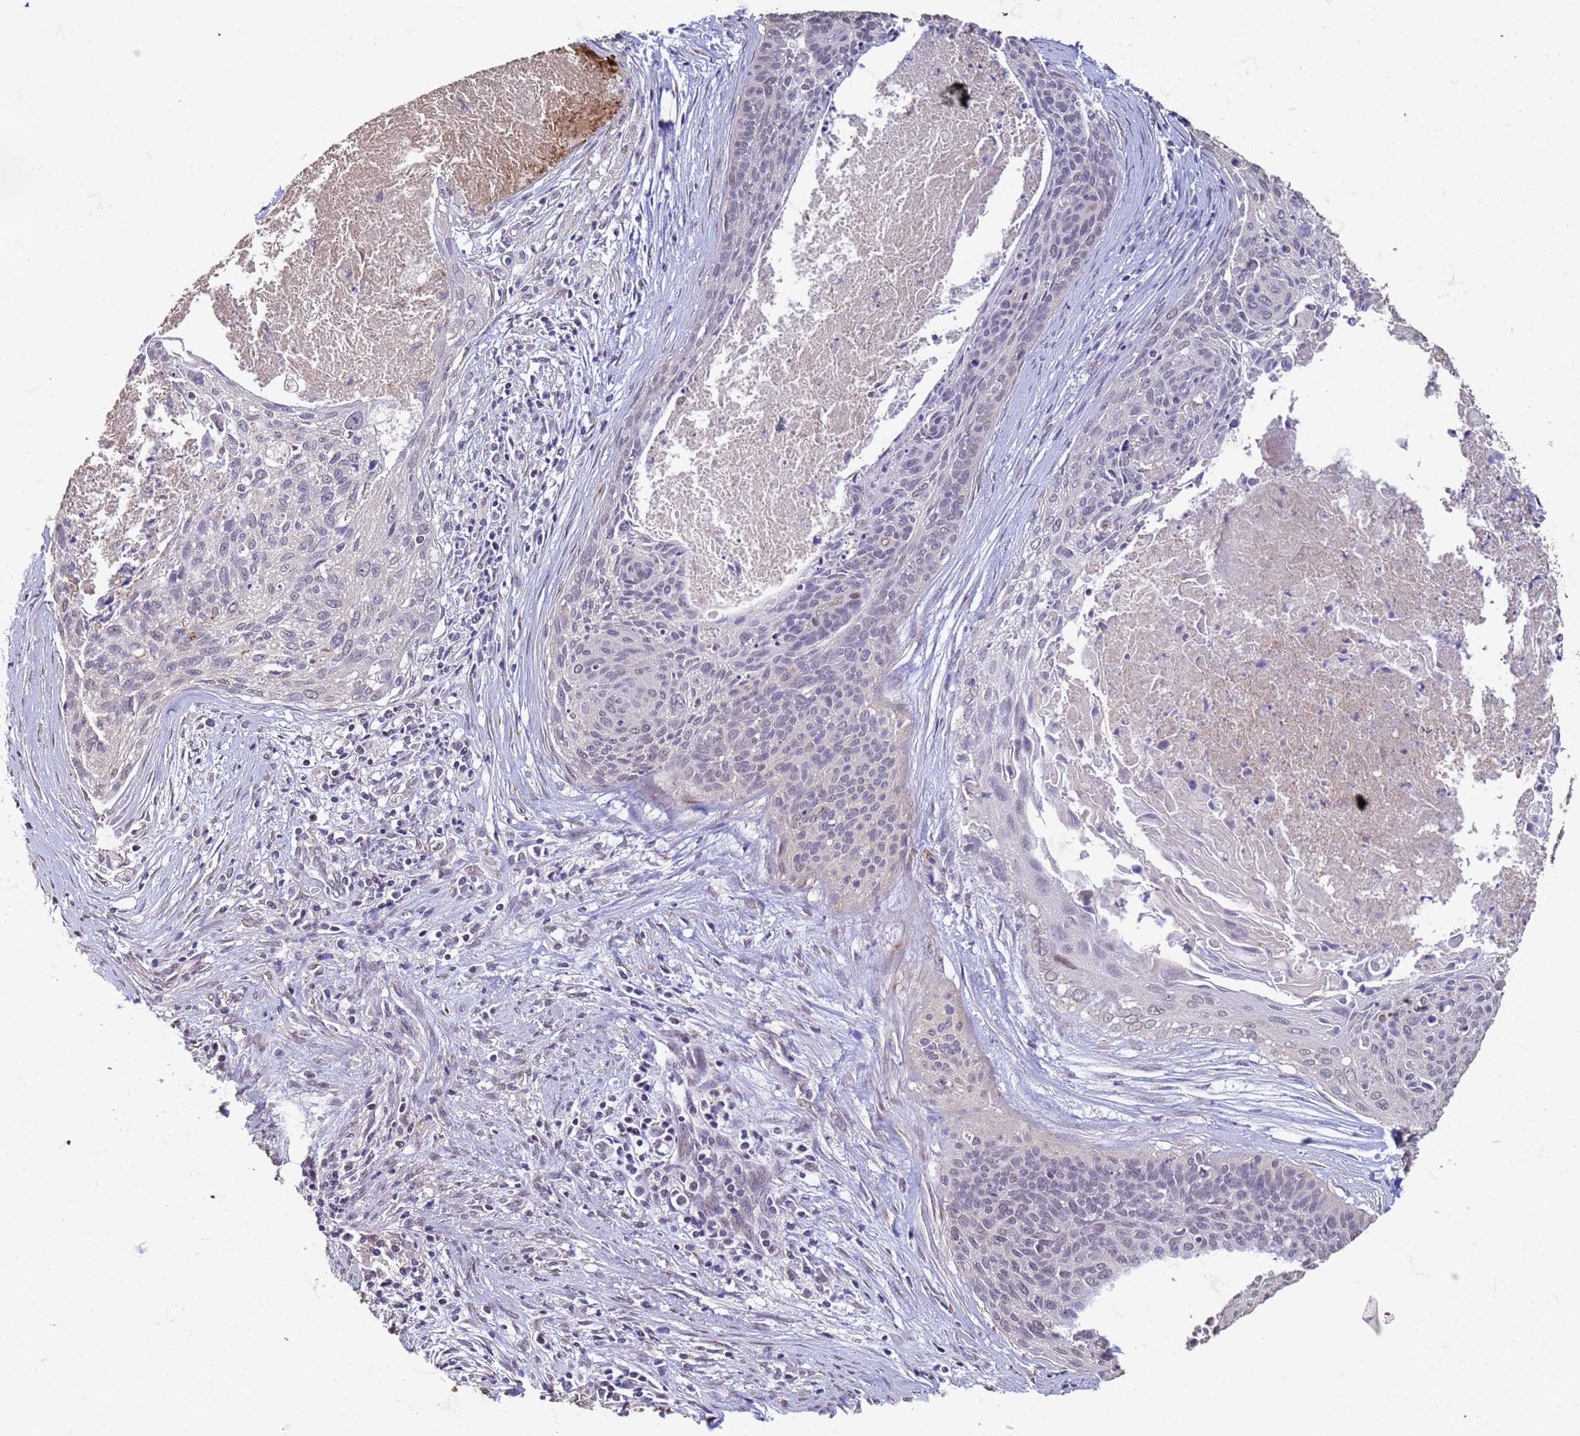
{"staining": {"intensity": "negative", "quantity": "none", "location": "none"}, "tissue": "cervical cancer", "cell_type": "Tumor cells", "image_type": "cancer", "snomed": [{"axis": "morphology", "description": "Squamous cell carcinoma, NOS"}, {"axis": "topography", "description": "Cervix"}], "caption": "High magnification brightfield microscopy of cervical cancer (squamous cell carcinoma) stained with DAB (3,3'-diaminobenzidine) (brown) and counterstained with hematoxylin (blue): tumor cells show no significant staining.", "gene": "SLC25A15", "patient": {"sex": "female", "age": 55}}